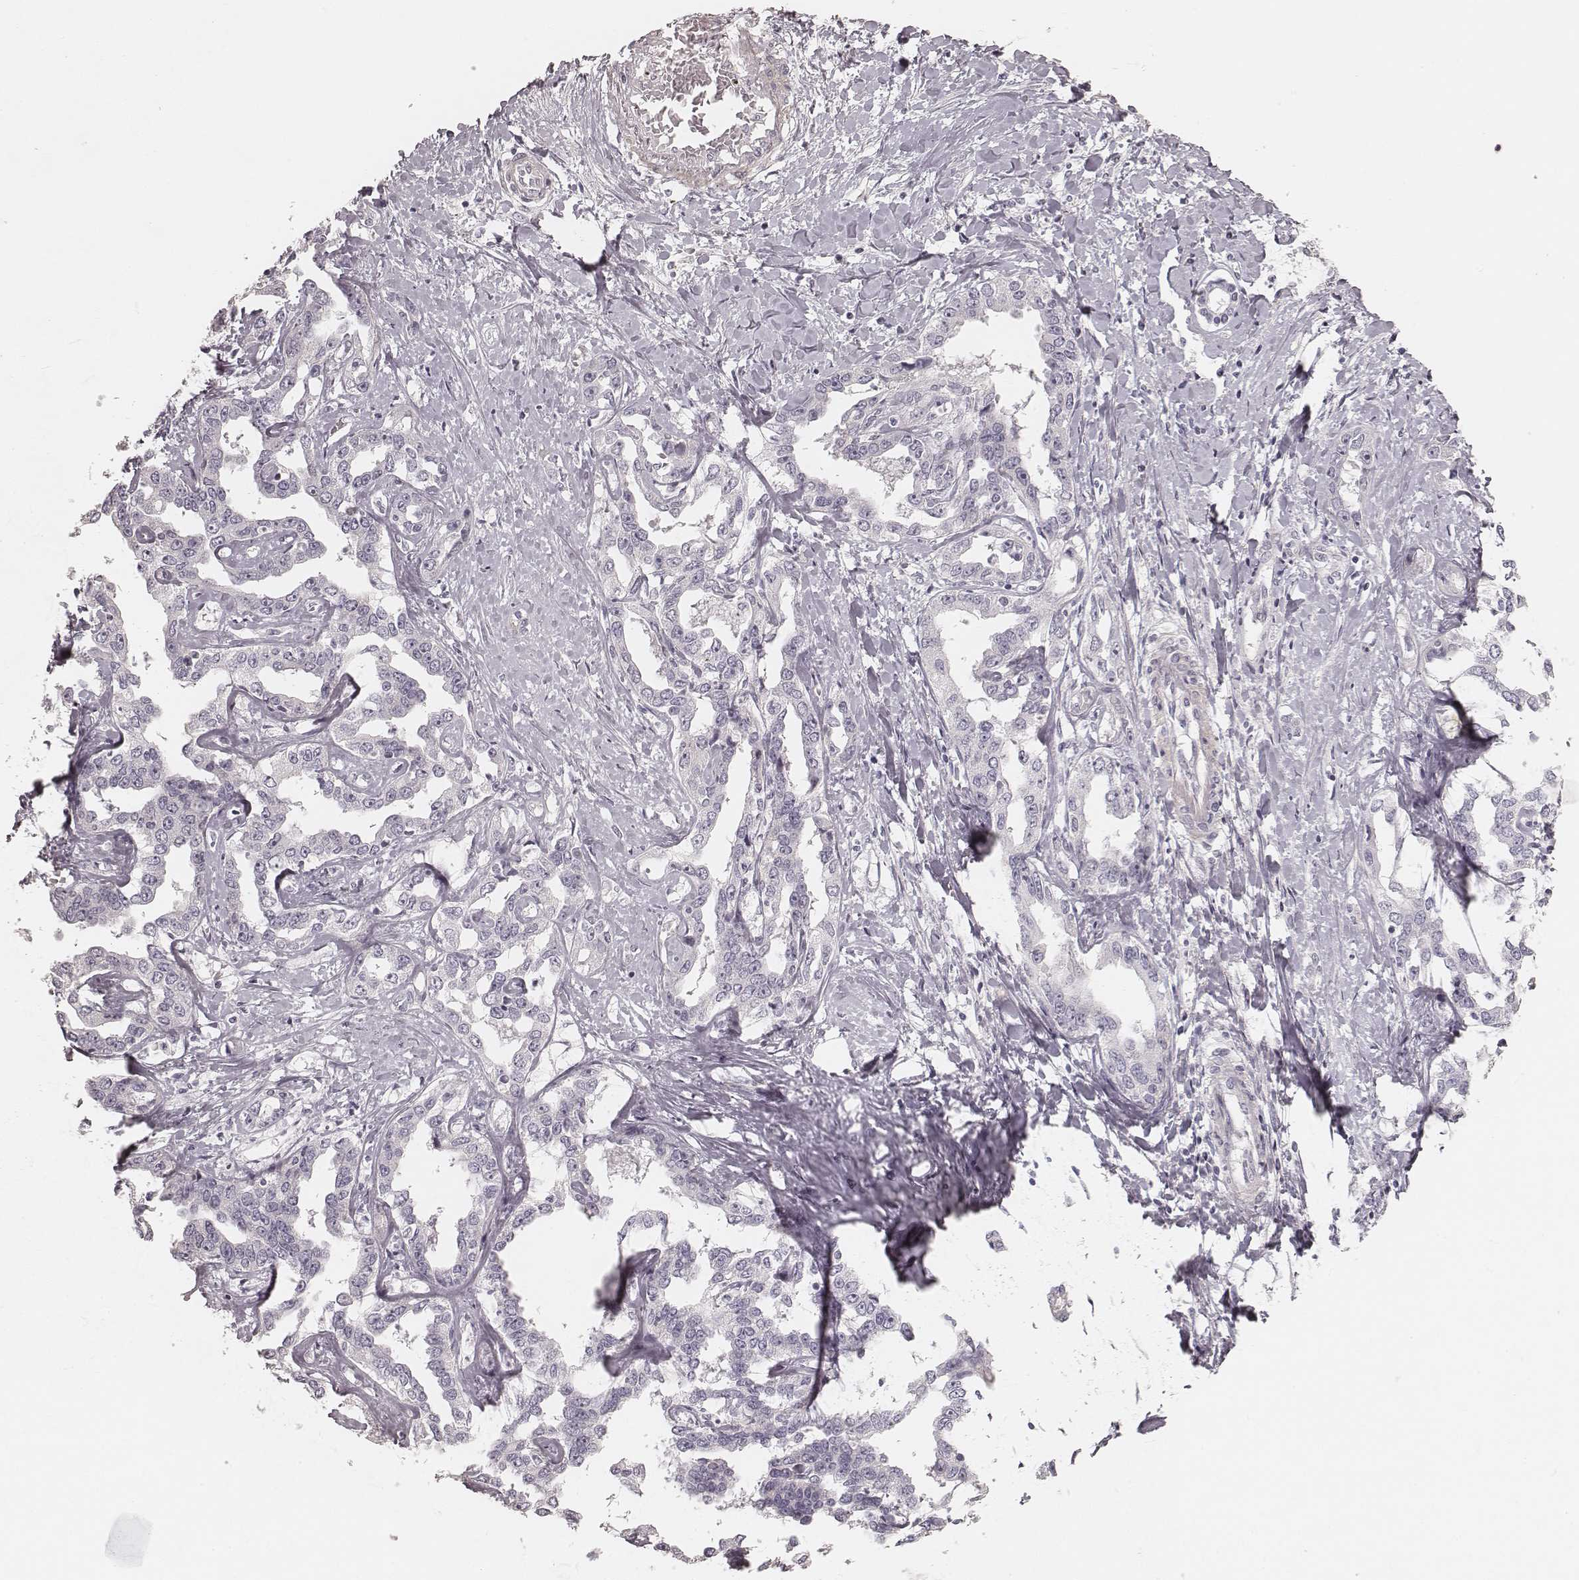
{"staining": {"intensity": "negative", "quantity": "none", "location": "none"}, "tissue": "liver cancer", "cell_type": "Tumor cells", "image_type": "cancer", "snomed": [{"axis": "morphology", "description": "Cholangiocarcinoma"}, {"axis": "topography", "description": "Liver"}], "caption": "Cholangiocarcinoma (liver) was stained to show a protein in brown. There is no significant staining in tumor cells.", "gene": "SPATA24", "patient": {"sex": "male", "age": 59}}